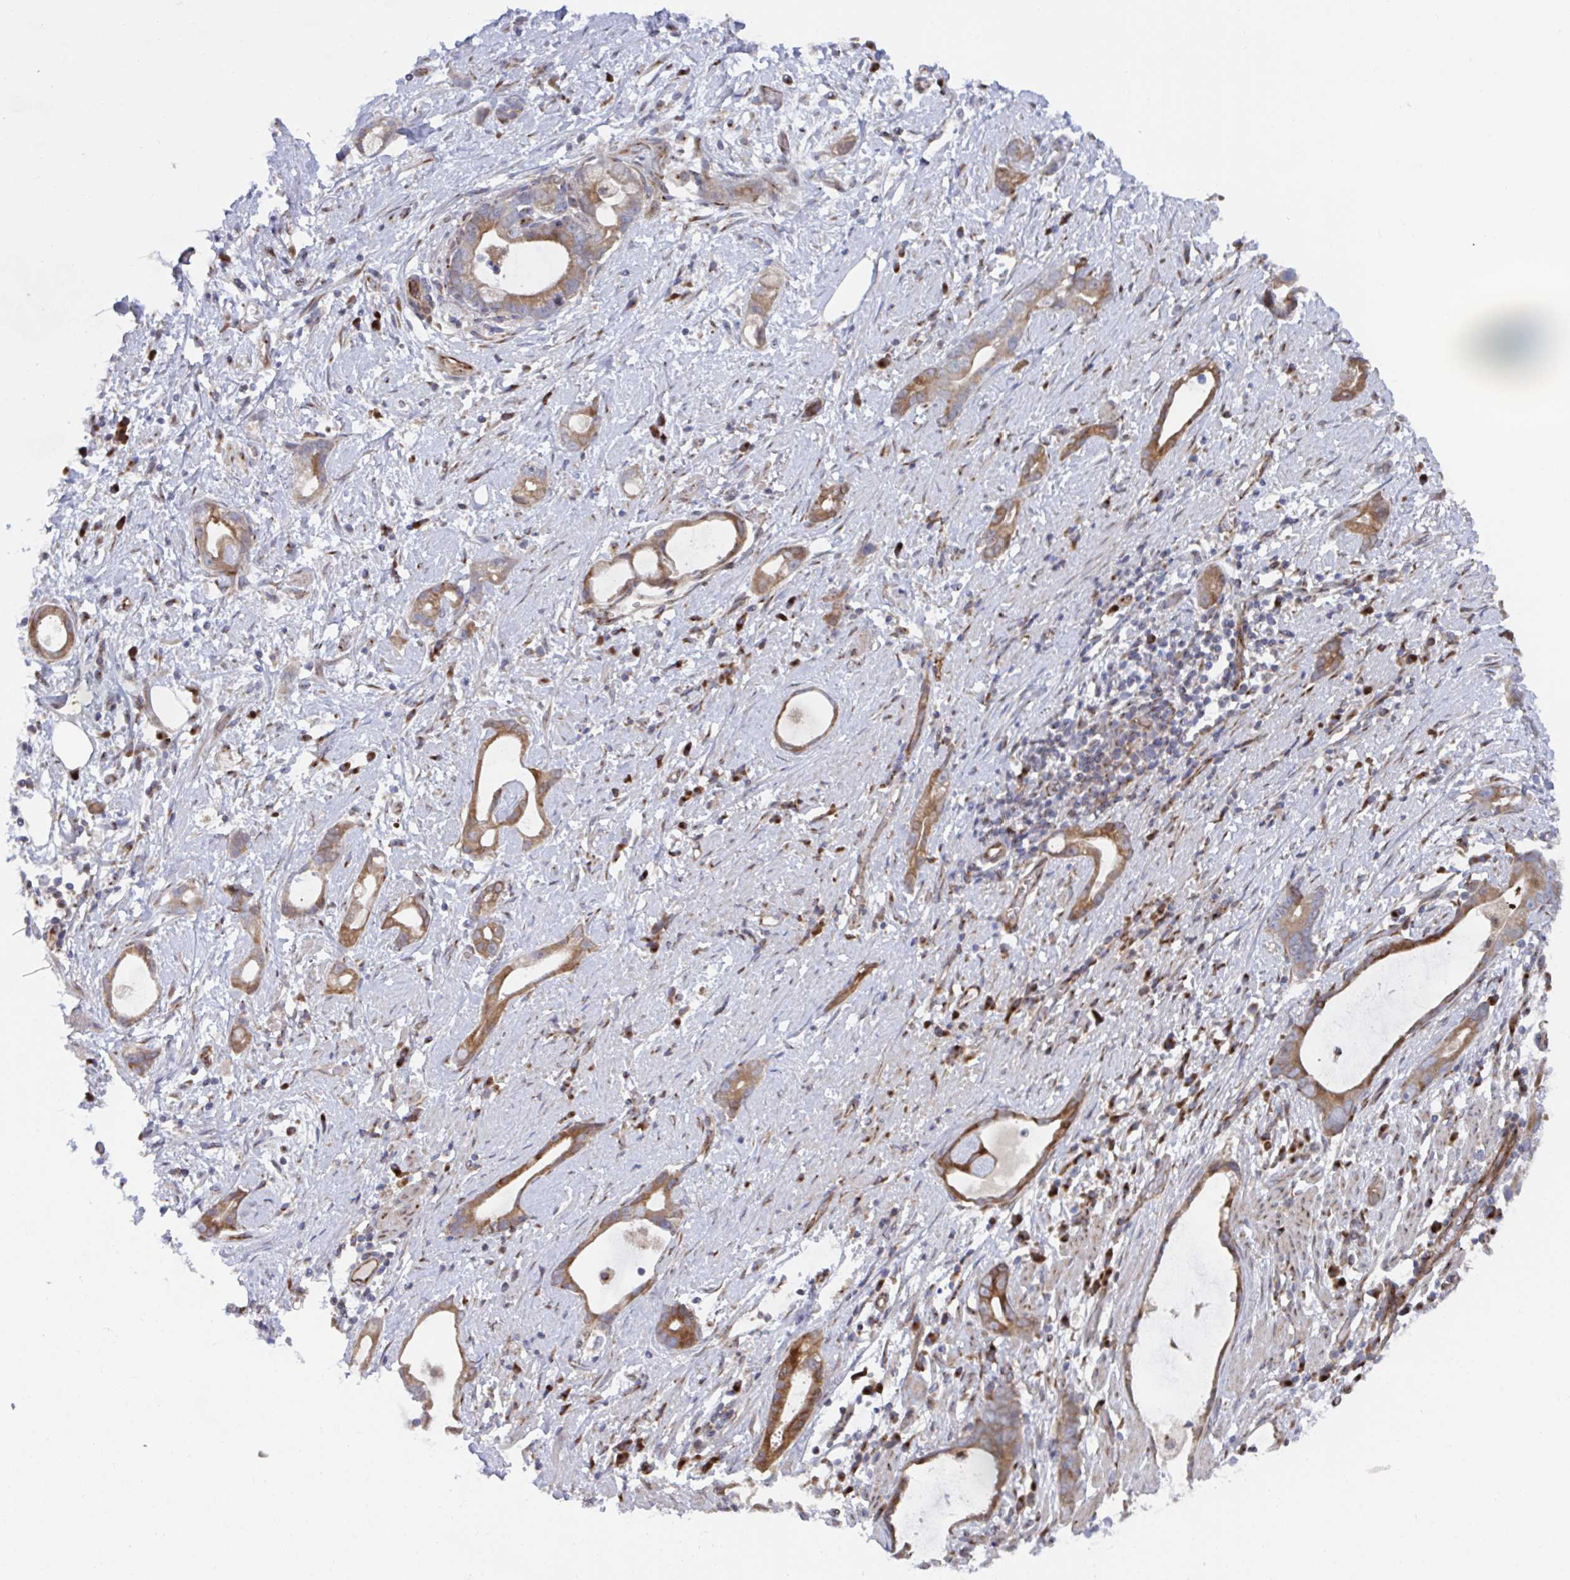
{"staining": {"intensity": "moderate", "quantity": ">75%", "location": "cytoplasmic/membranous"}, "tissue": "stomach cancer", "cell_type": "Tumor cells", "image_type": "cancer", "snomed": [{"axis": "morphology", "description": "Adenocarcinoma, NOS"}, {"axis": "topography", "description": "Stomach"}], "caption": "There is medium levels of moderate cytoplasmic/membranous staining in tumor cells of adenocarcinoma (stomach), as demonstrated by immunohistochemical staining (brown color).", "gene": "FJX1", "patient": {"sex": "male", "age": 55}}